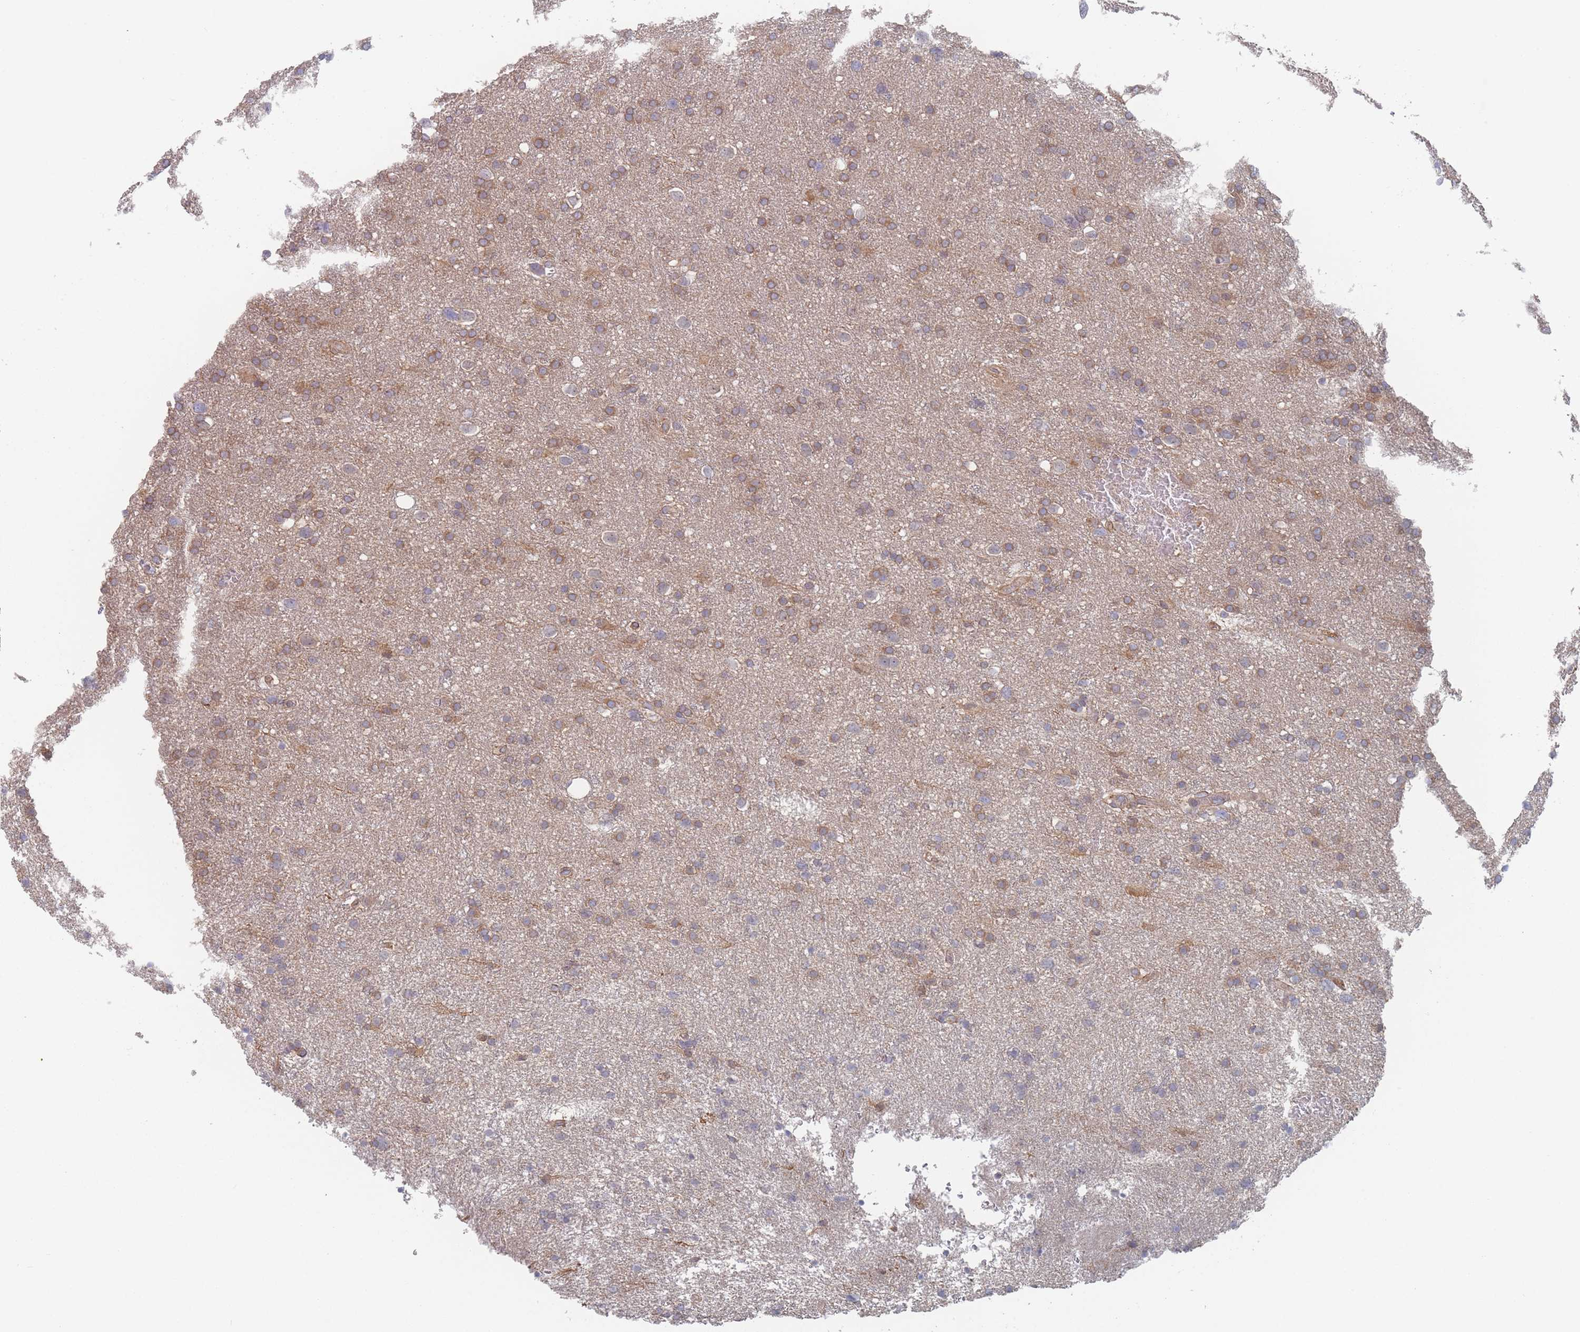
{"staining": {"intensity": "moderate", "quantity": "25%-75%", "location": "cytoplasmic/membranous"}, "tissue": "glioma", "cell_type": "Tumor cells", "image_type": "cancer", "snomed": [{"axis": "morphology", "description": "Glioma, malignant, Low grade"}, {"axis": "topography", "description": "Brain"}], "caption": "This is an image of IHC staining of malignant glioma (low-grade), which shows moderate expression in the cytoplasmic/membranous of tumor cells.", "gene": "EFCC1", "patient": {"sex": "female", "age": 32}}